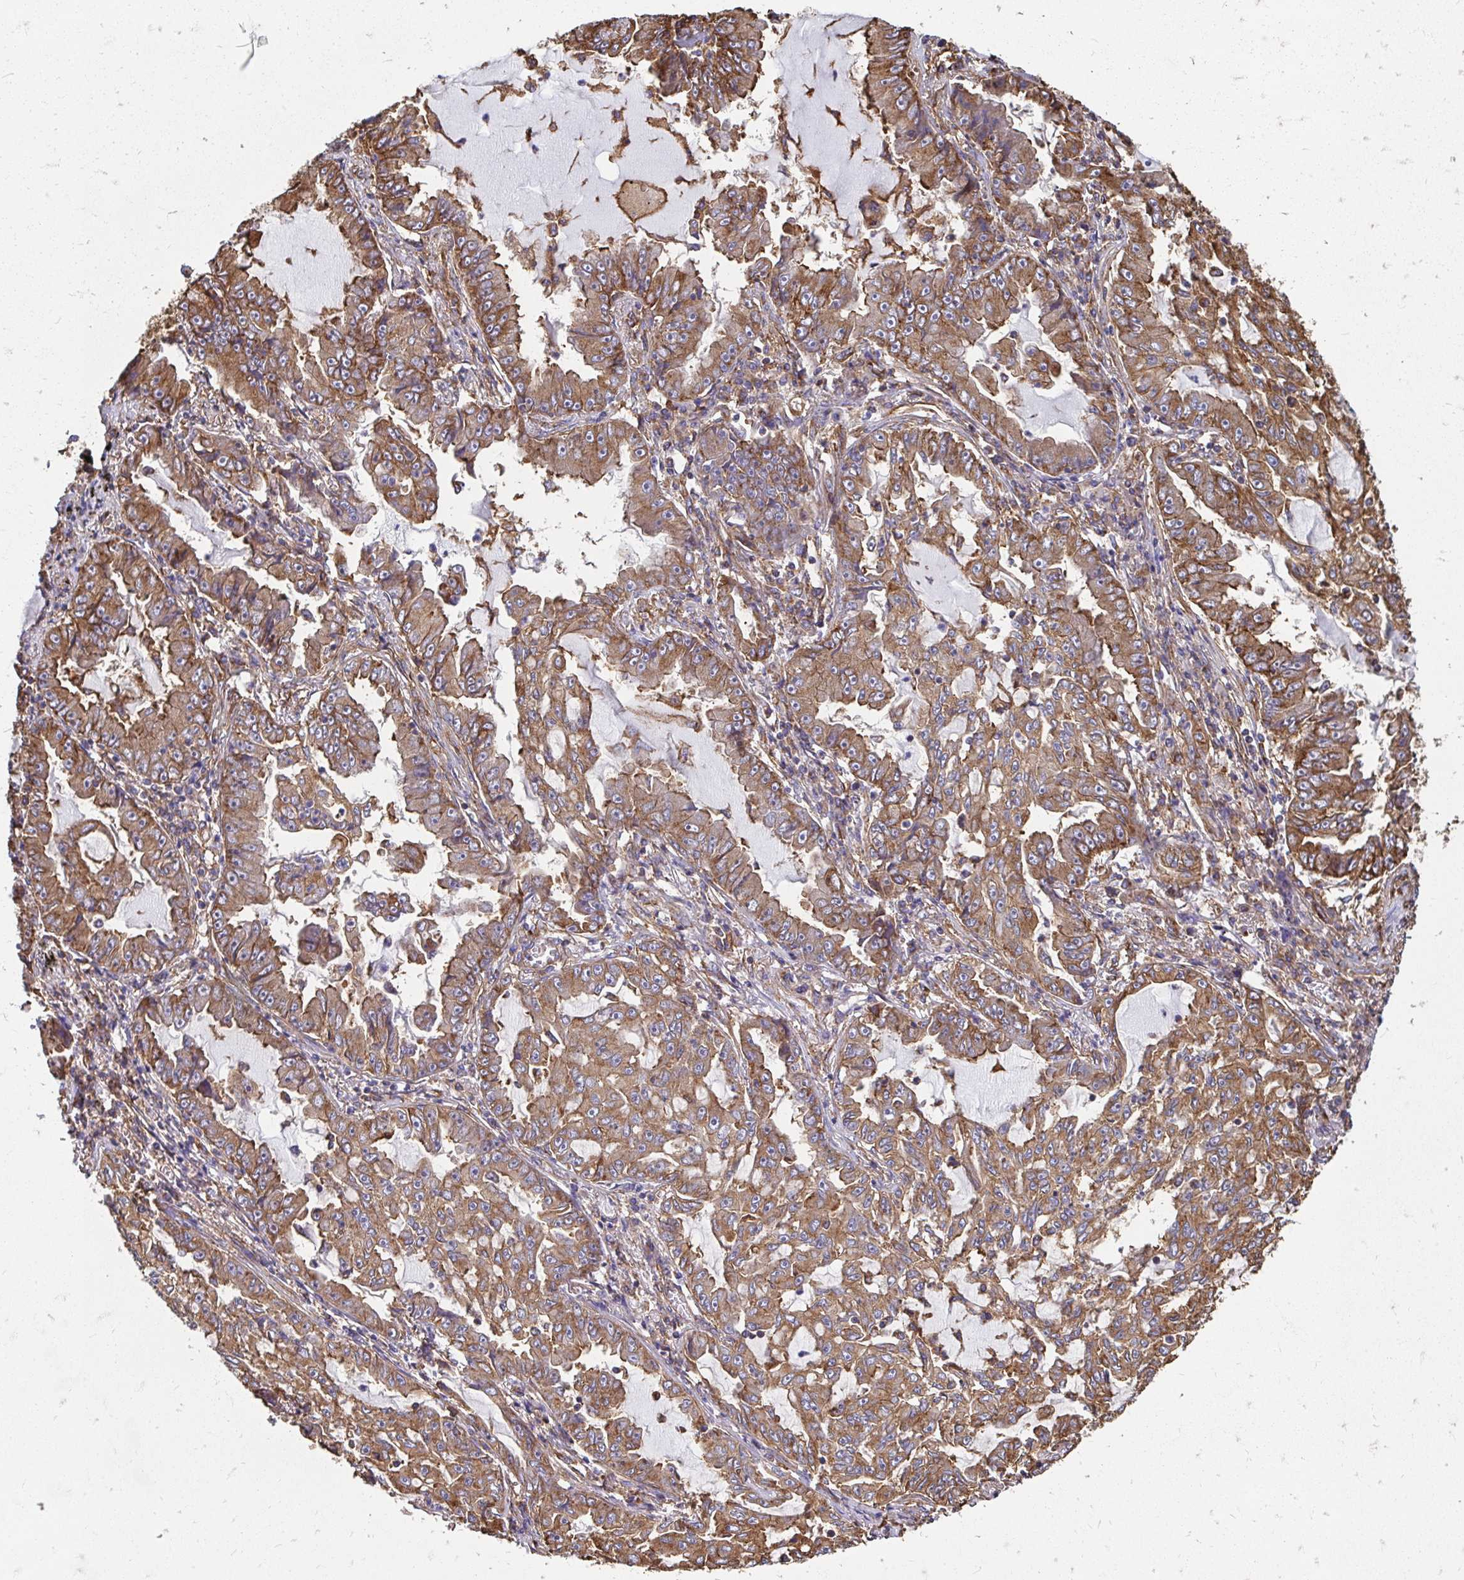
{"staining": {"intensity": "moderate", "quantity": ">75%", "location": "cytoplasmic/membranous"}, "tissue": "lung cancer", "cell_type": "Tumor cells", "image_type": "cancer", "snomed": [{"axis": "morphology", "description": "Adenocarcinoma, NOS"}, {"axis": "topography", "description": "Lung"}], "caption": "Moderate cytoplasmic/membranous protein expression is seen in approximately >75% of tumor cells in adenocarcinoma (lung). (Brightfield microscopy of DAB IHC at high magnification).", "gene": "CLTC", "patient": {"sex": "female", "age": 52}}